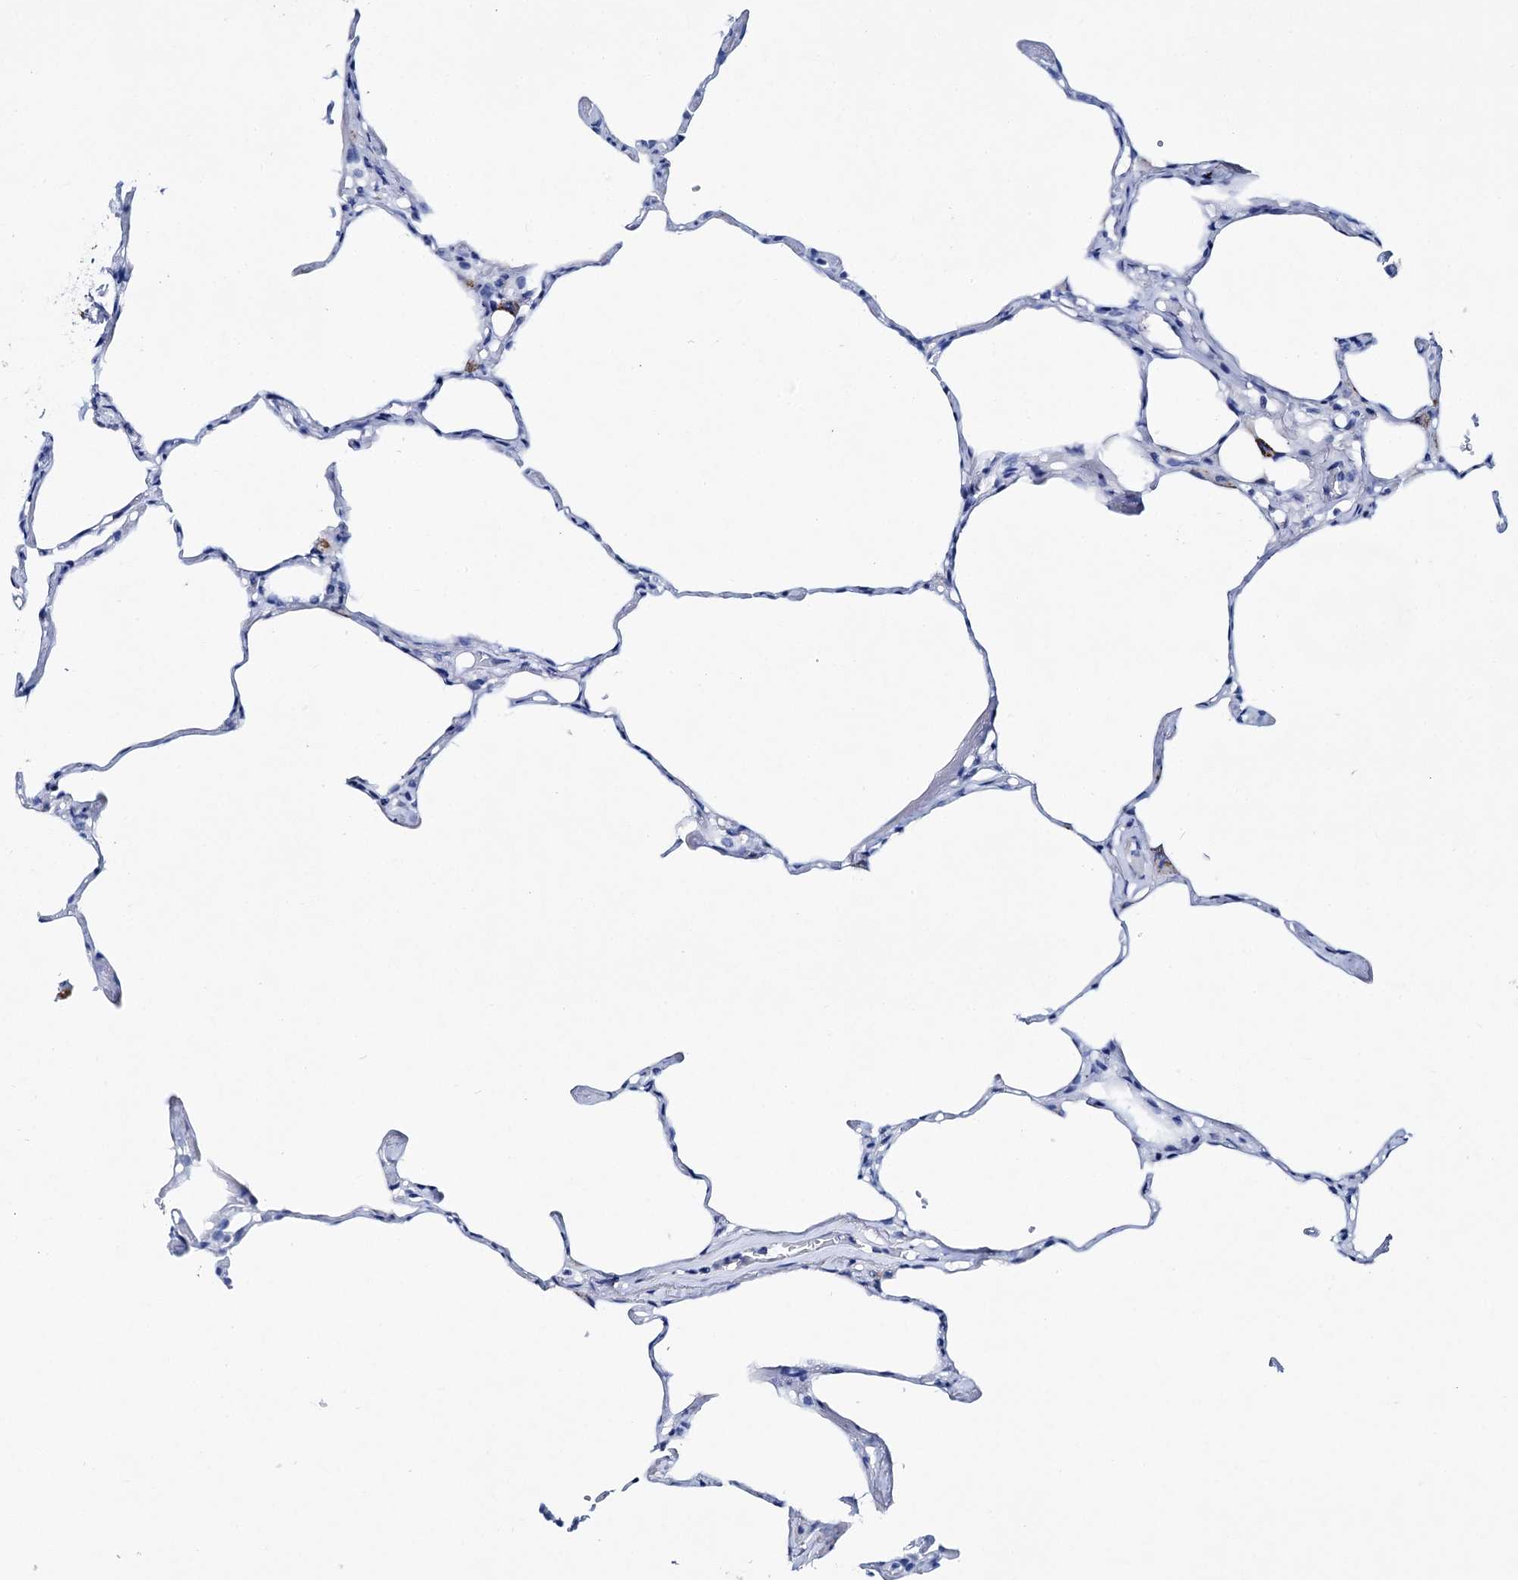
{"staining": {"intensity": "negative", "quantity": "none", "location": "none"}, "tissue": "lung", "cell_type": "Alveolar cells", "image_type": "normal", "snomed": [{"axis": "morphology", "description": "Normal tissue, NOS"}, {"axis": "topography", "description": "Lung"}], "caption": "Immunohistochemical staining of normal lung demonstrates no significant staining in alveolar cells.", "gene": "BRINP1", "patient": {"sex": "male", "age": 65}}